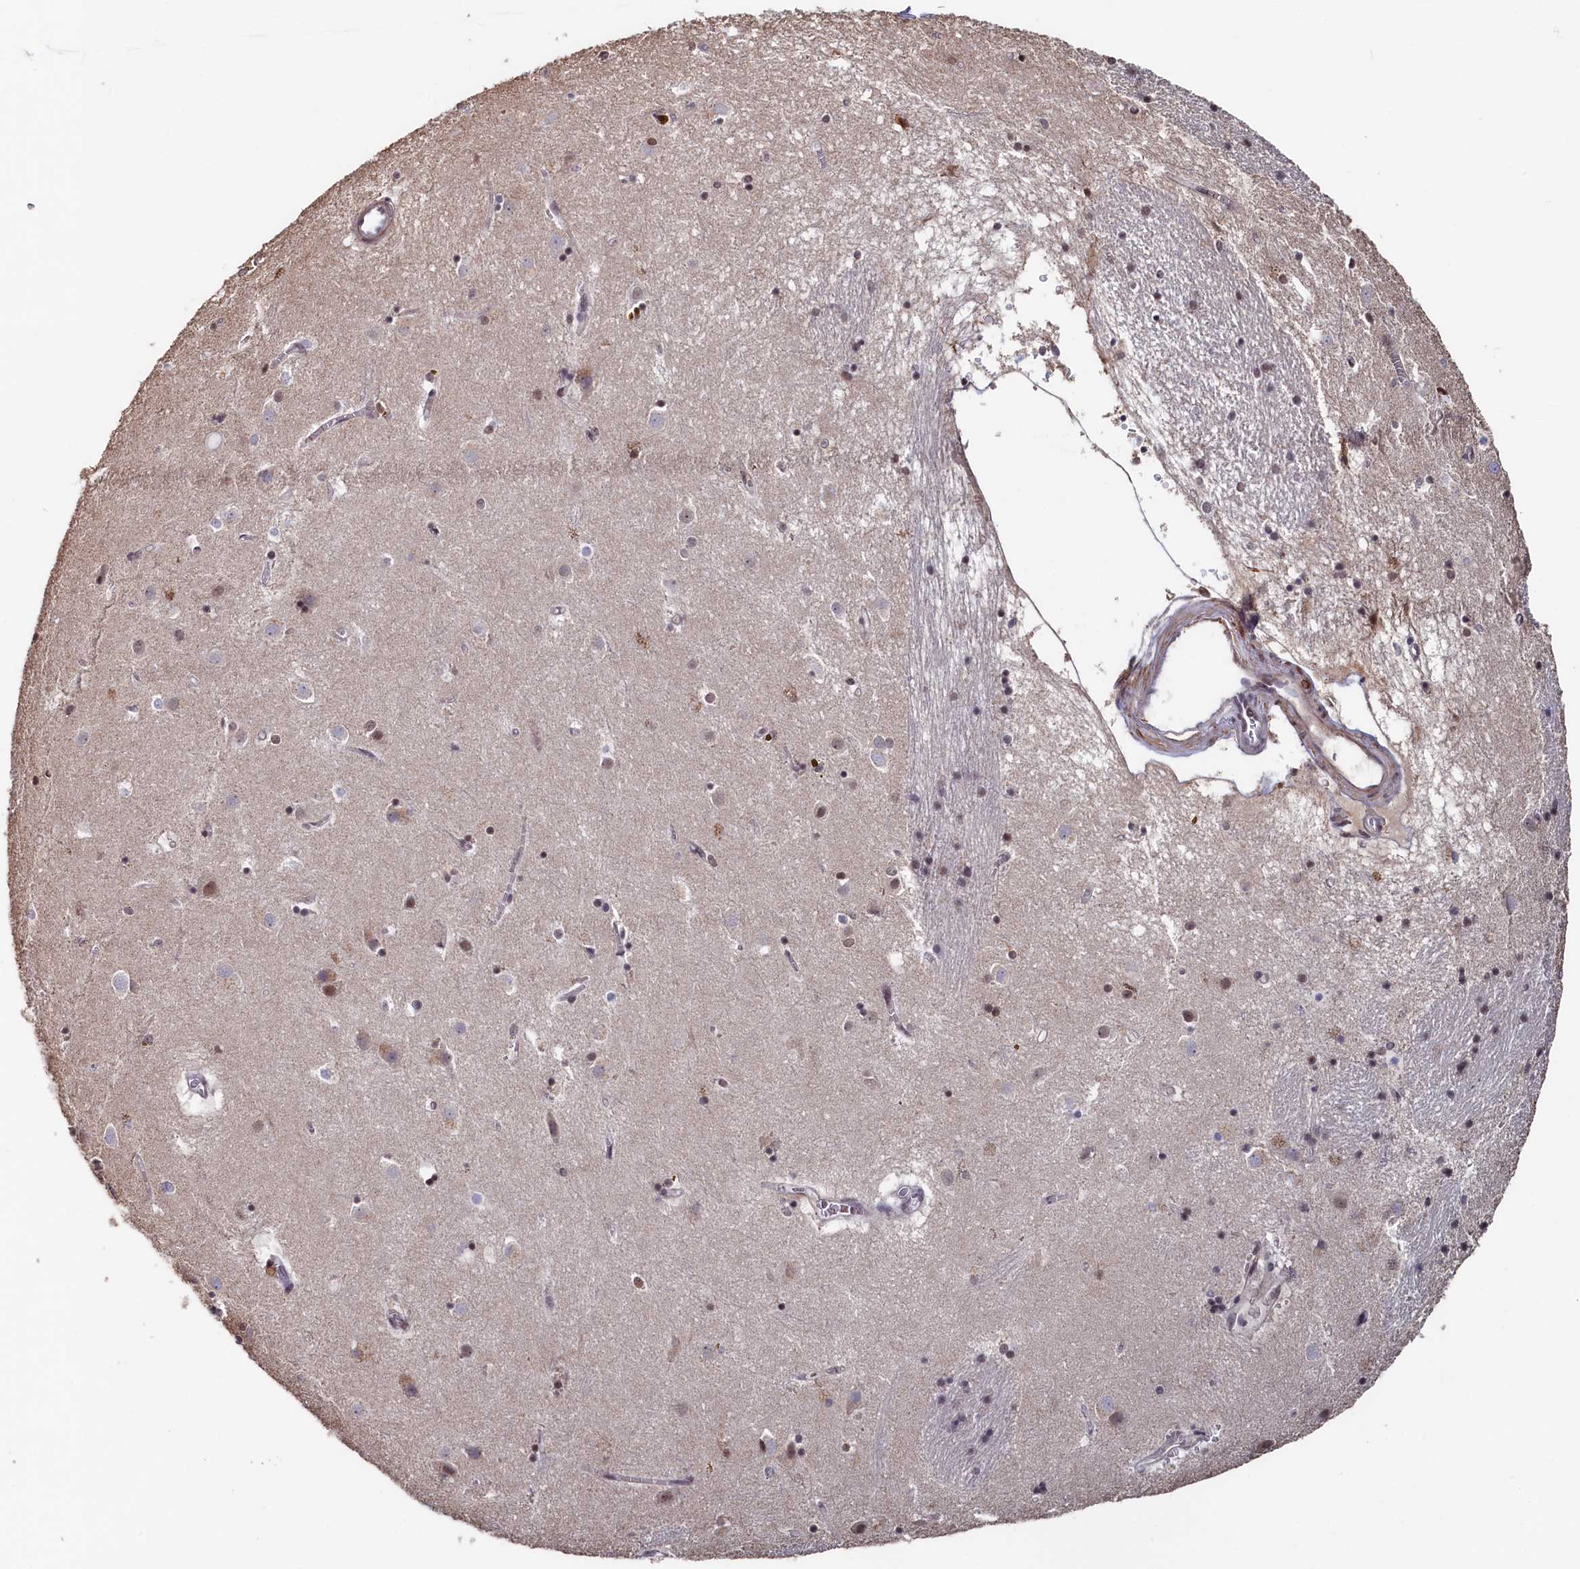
{"staining": {"intensity": "moderate", "quantity": "<25%", "location": "nuclear"}, "tissue": "caudate", "cell_type": "Glial cells", "image_type": "normal", "snomed": [{"axis": "morphology", "description": "Normal tissue, NOS"}, {"axis": "topography", "description": "Lateral ventricle wall"}], "caption": "Immunohistochemistry of benign human caudate displays low levels of moderate nuclear staining in about <25% of glial cells.", "gene": "TIGD4", "patient": {"sex": "male", "age": 70}}